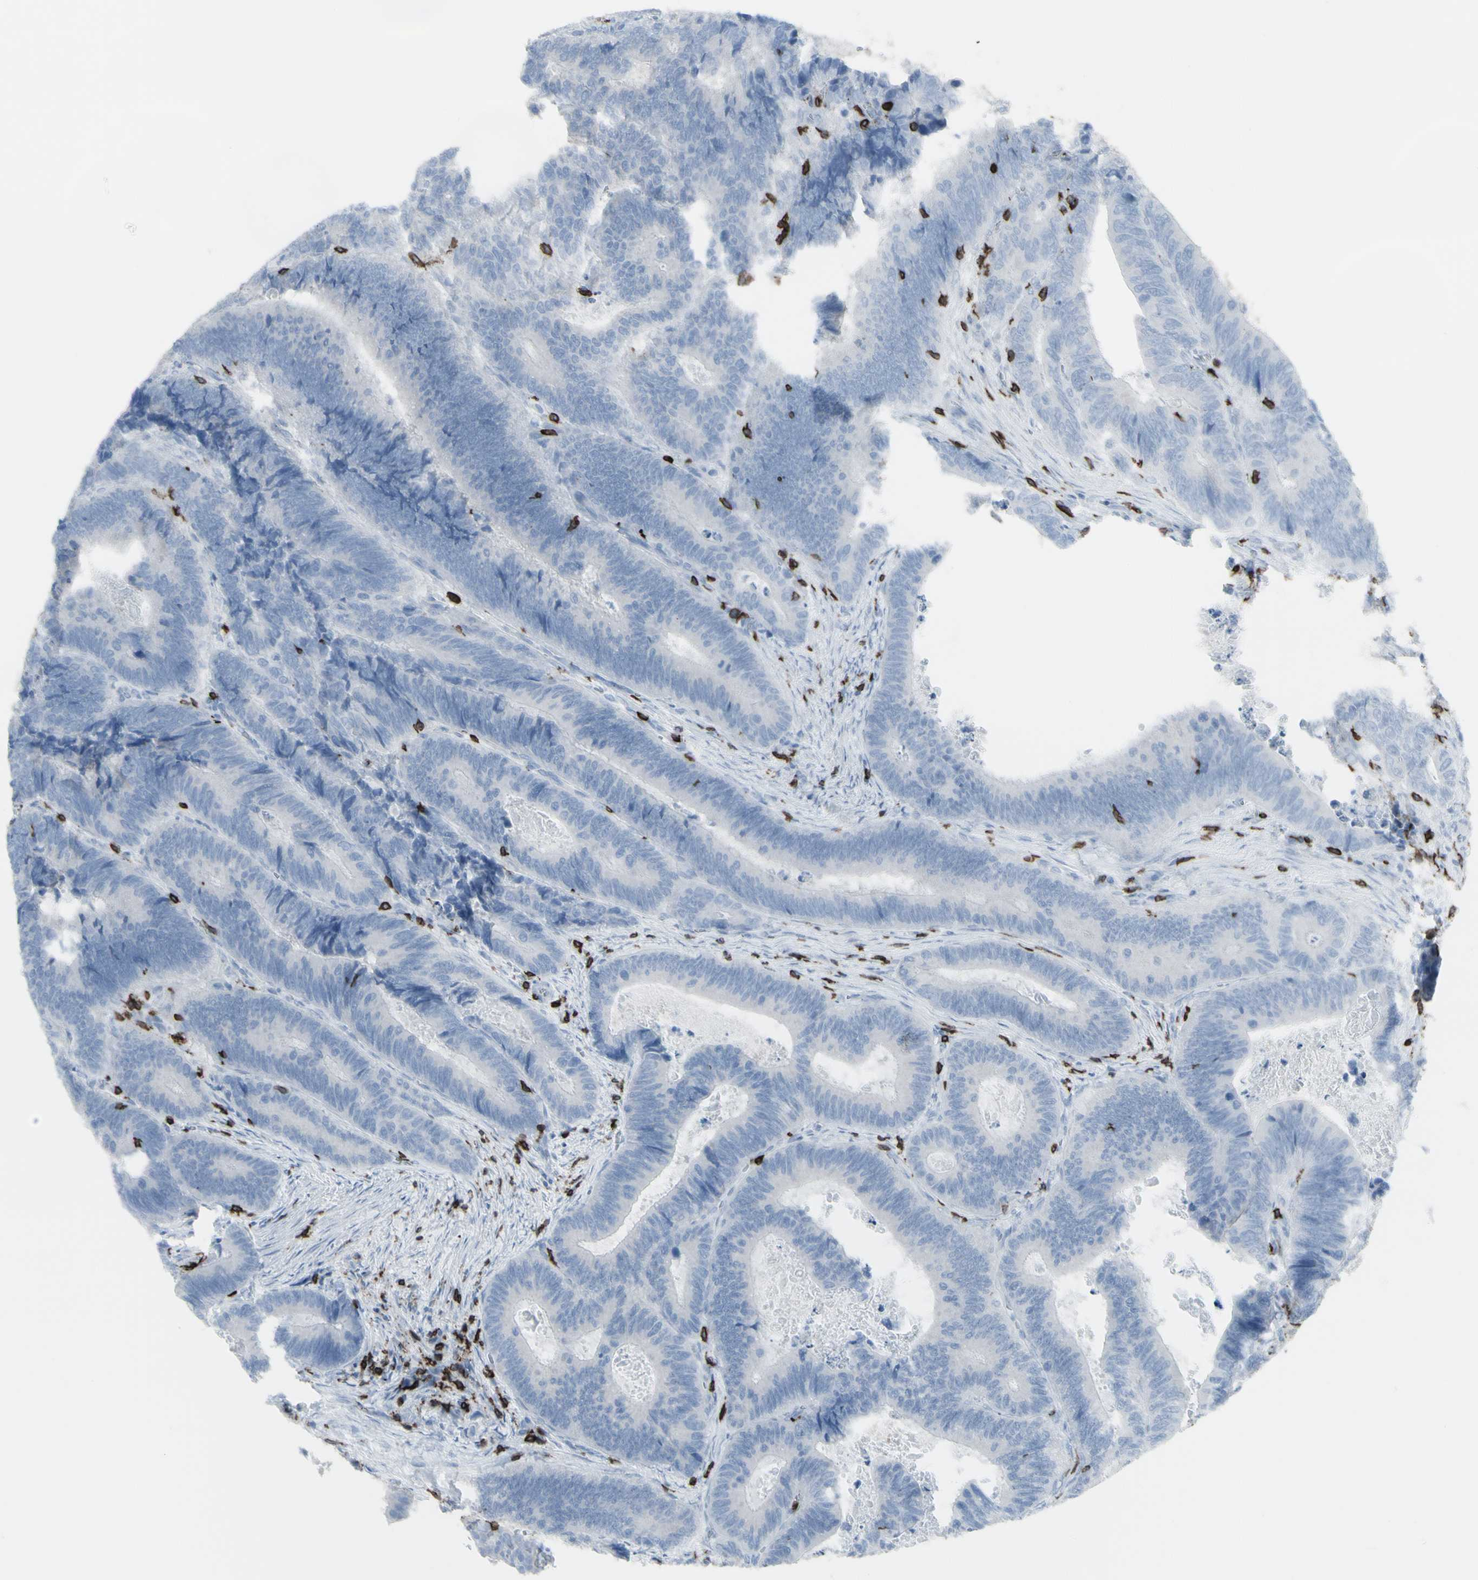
{"staining": {"intensity": "negative", "quantity": "none", "location": "none"}, "tissue": "colorectal cancer", "cell_type": "Tumor cells", "image_type": "cancer", "snomed": [{"axis": "morphology", "description": "Inflammation, NOS"}, {"axis": "morphology", "description": "Adenocarcinoma, NOS"}, {"axis": "topography", "description": "Colon"}], "caption": "DAB immunohistochemical staining of human colorectal cancer (adenocarcinoma) displays no significant positivity in tumor cells.", "gene": "CD247", "patient": {"sex": "male", "age": 72}}